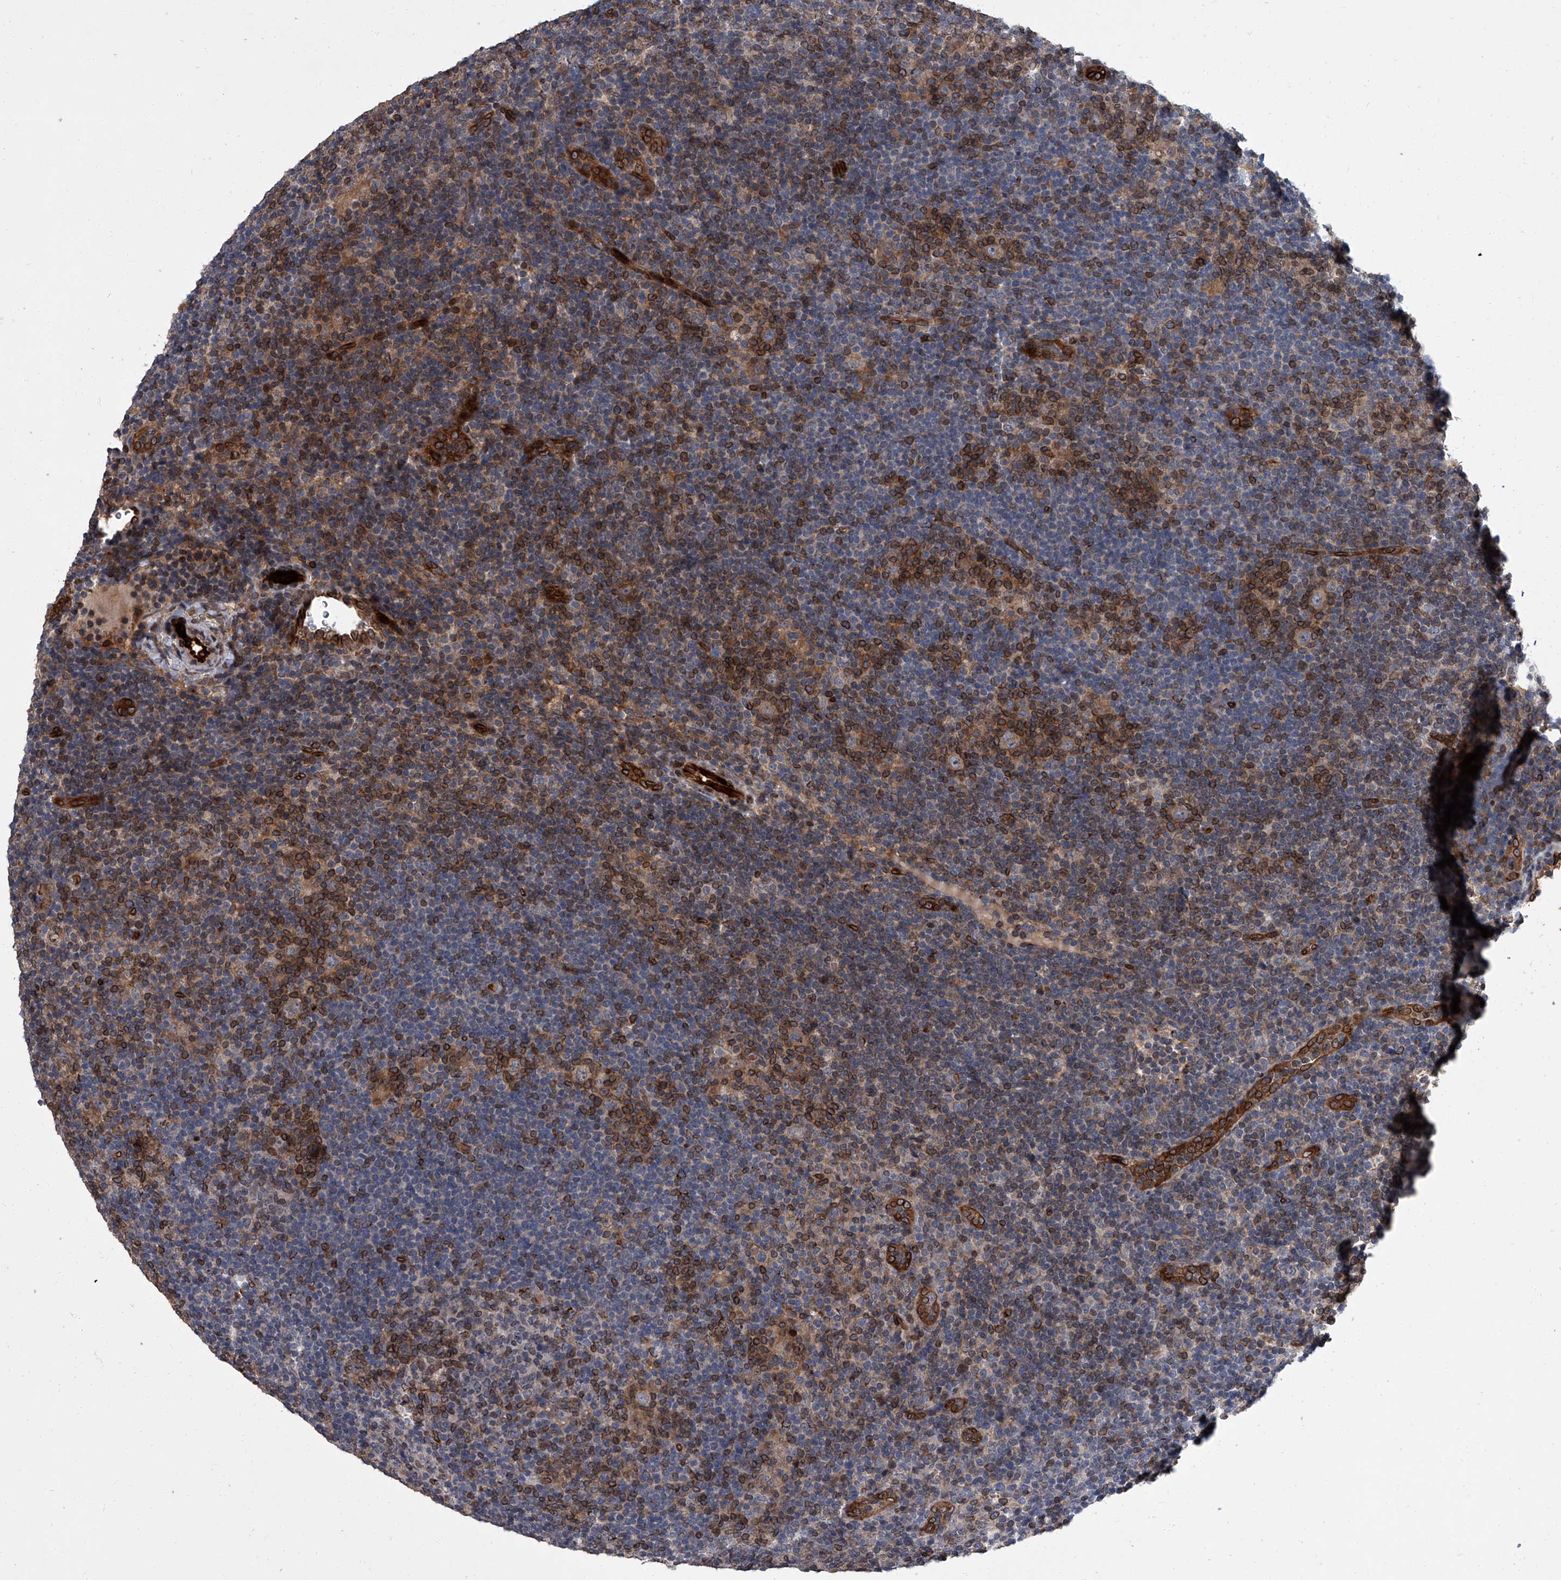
{"staining": {"intensity": "negative", "quantity": "none", "location": "none"}, "tissue": "lymphoma", "cell_type": "Tumor cells", "image_type": "cancer", "snomed": [{"axis": "morphology", "description": "Hodgkin's disease, NOS"}, {"axis": "topography", "description": "Lymph node"}], "caption": "Photomicrograph shows no significant protein staining in tumor cells of lymphoma.", "gene": "LRRC8C", "patient": {"sex": "female", "age": 57}}